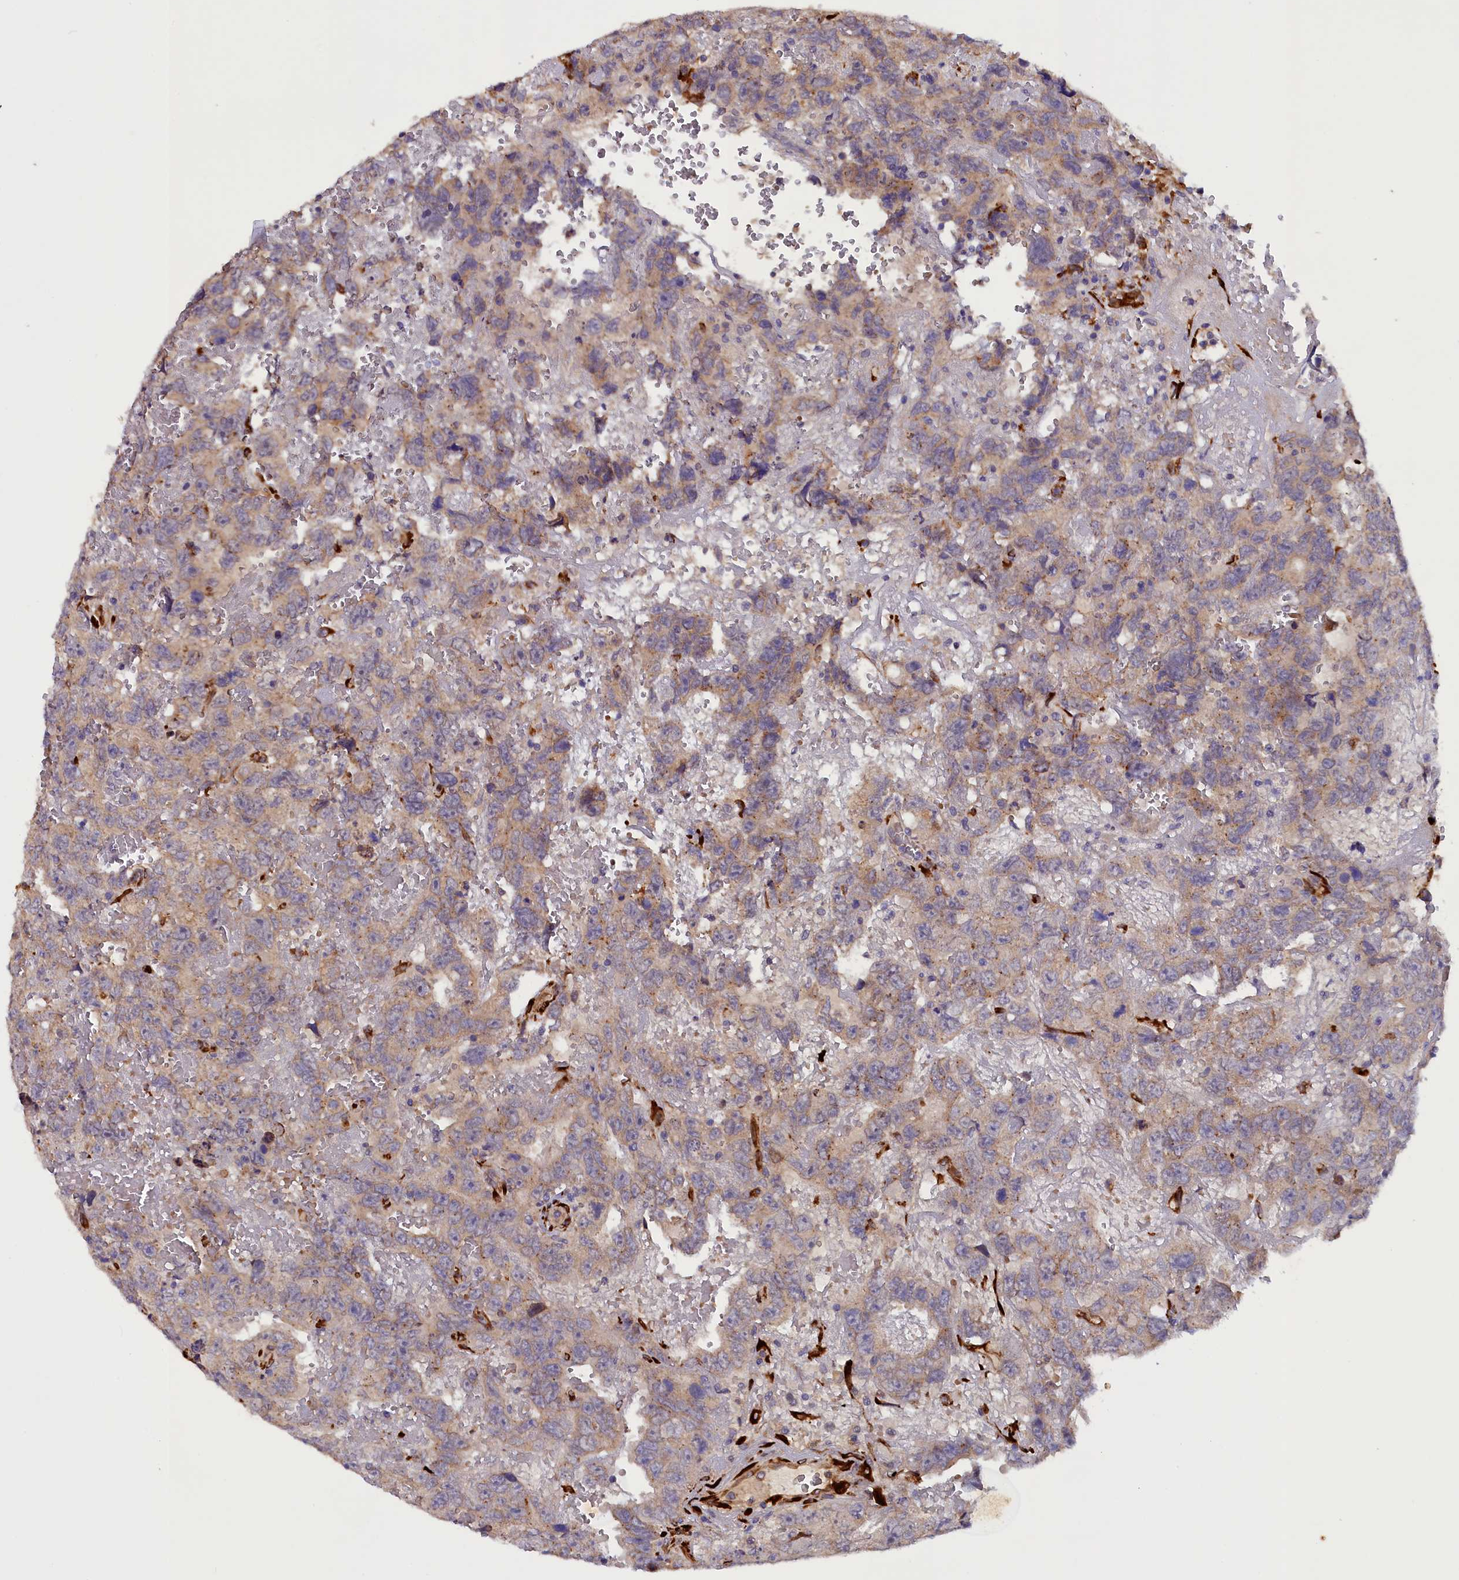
{"staining": {"intensity": "weak", "quantity": ">75%", "location": "cytoplasmic/membranous"}, "tissue": "testis cancer", "cell_type": "Tumor cells", "image_type": "cancer", "snomed": [{"axis": "morphology", "description": "Carcinoma, Embryonal, NOS"}, {"axis": "topography", "description": "Testis"}], "caption": "The immunohistochemical stain highlights weak cytoplasmic/membranous positivity in tumor cells of testis cancer tissue. (DAB (3,3'-diaminobenzidine) IHC with brightfield microscopy, high magnification).", "gene": "ARRDC4", "patient": {"sex": "male", "age": 45}}